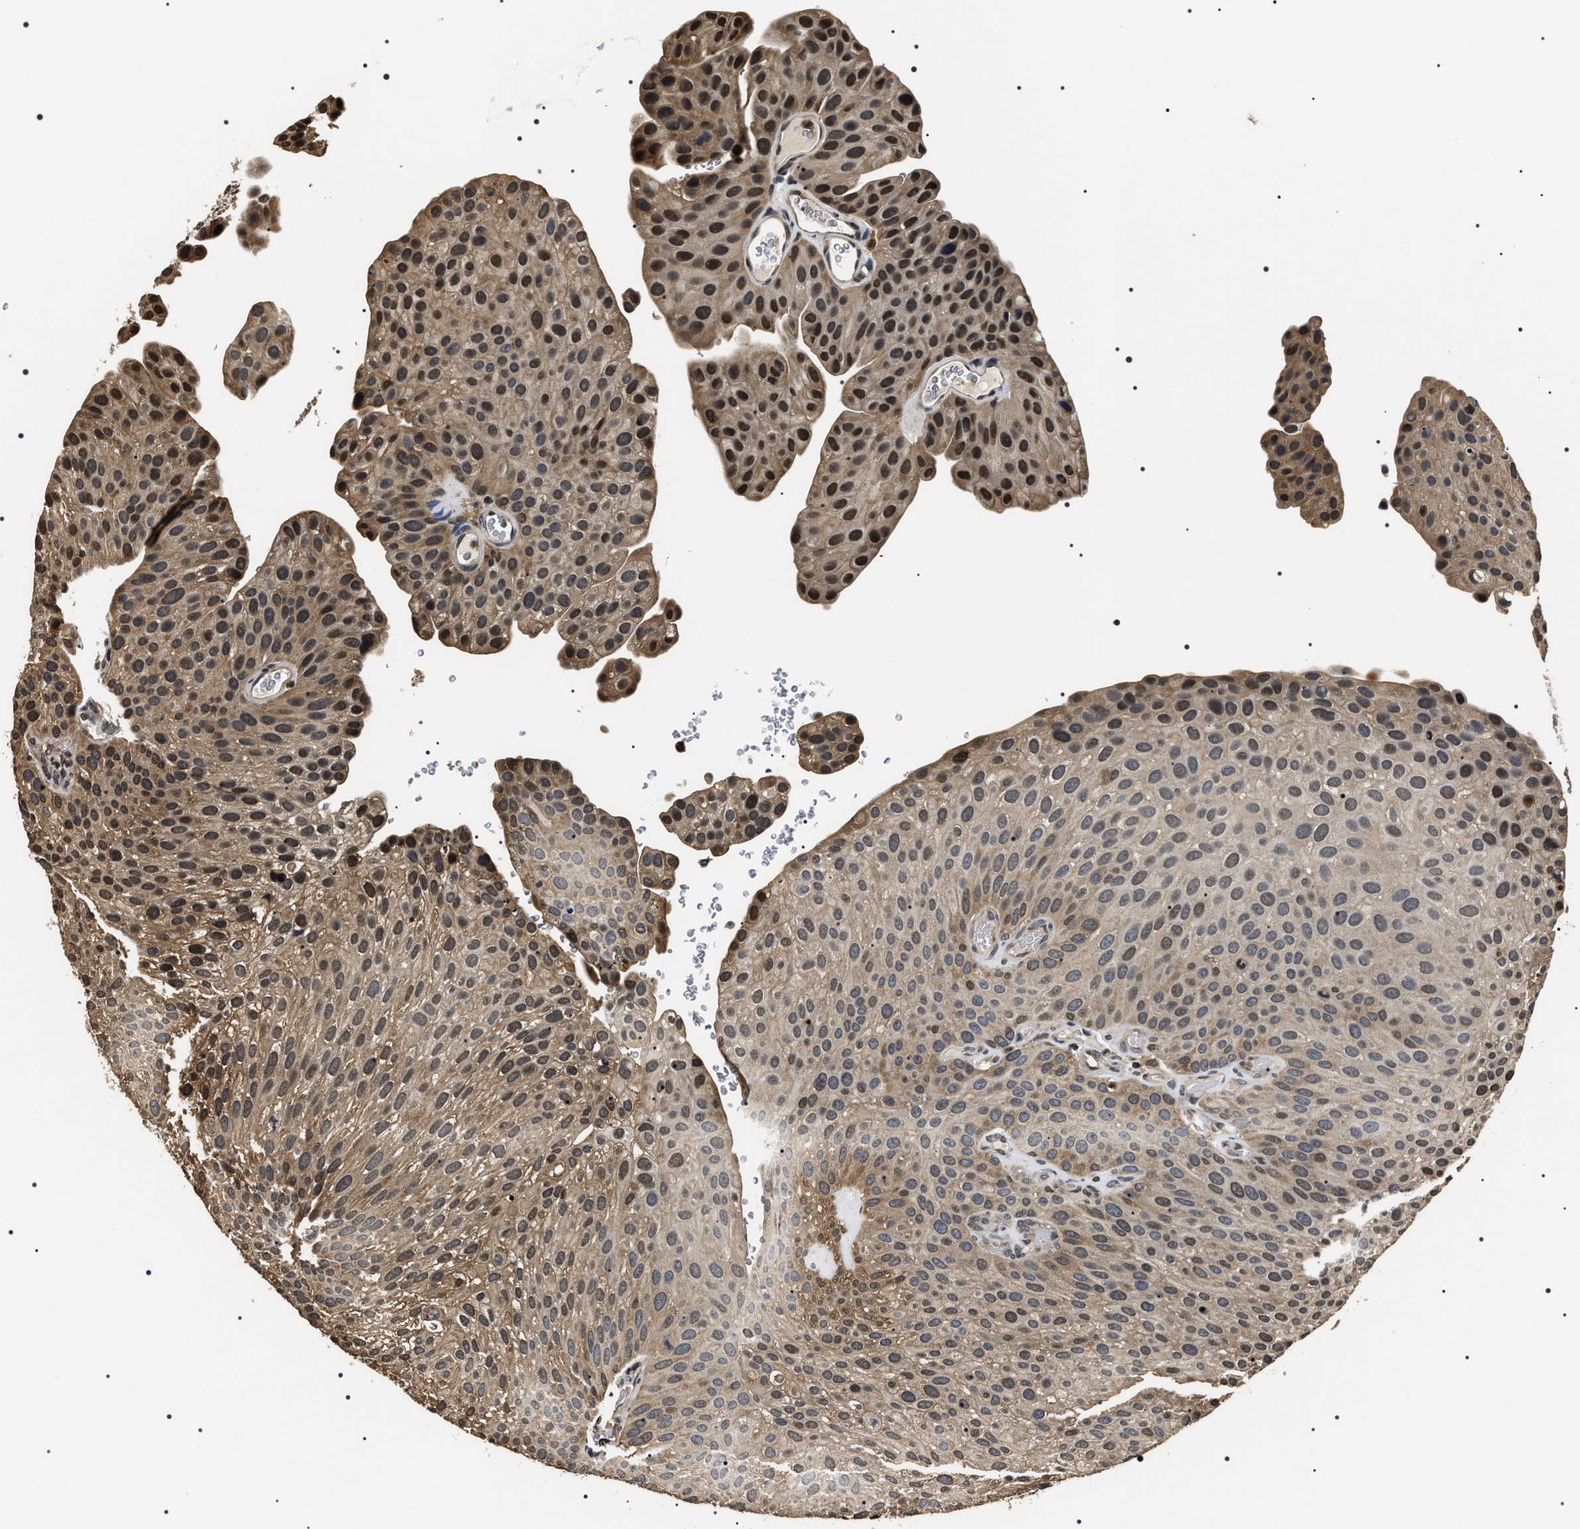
{"staining": {"intensity": "moderate", "quantity": "25%-75%", "location": "cytoplasmic/membranous,nuclear"}, "tissue": "urothelial cancer", "cell_type": "Tumor cells", "image_type": "cancer", "snomed": [{"axis": "morphology", "description": "Urothelial carcinoma, Low grade"}, {"axis": "topography", "description": "Smooth muscle"}, {"axis": "topography", "description": "Urinary bladder"}], "caption": "Protein positivity by immunohistochemistry demonstrates moderate cytoplasmic/membranous and nuclear expression in approximately 25%-75% of tumor cells in urothelial cancer.", "gene": "ARHGAP22", "patient": {"sex": "male", "age": 60}}